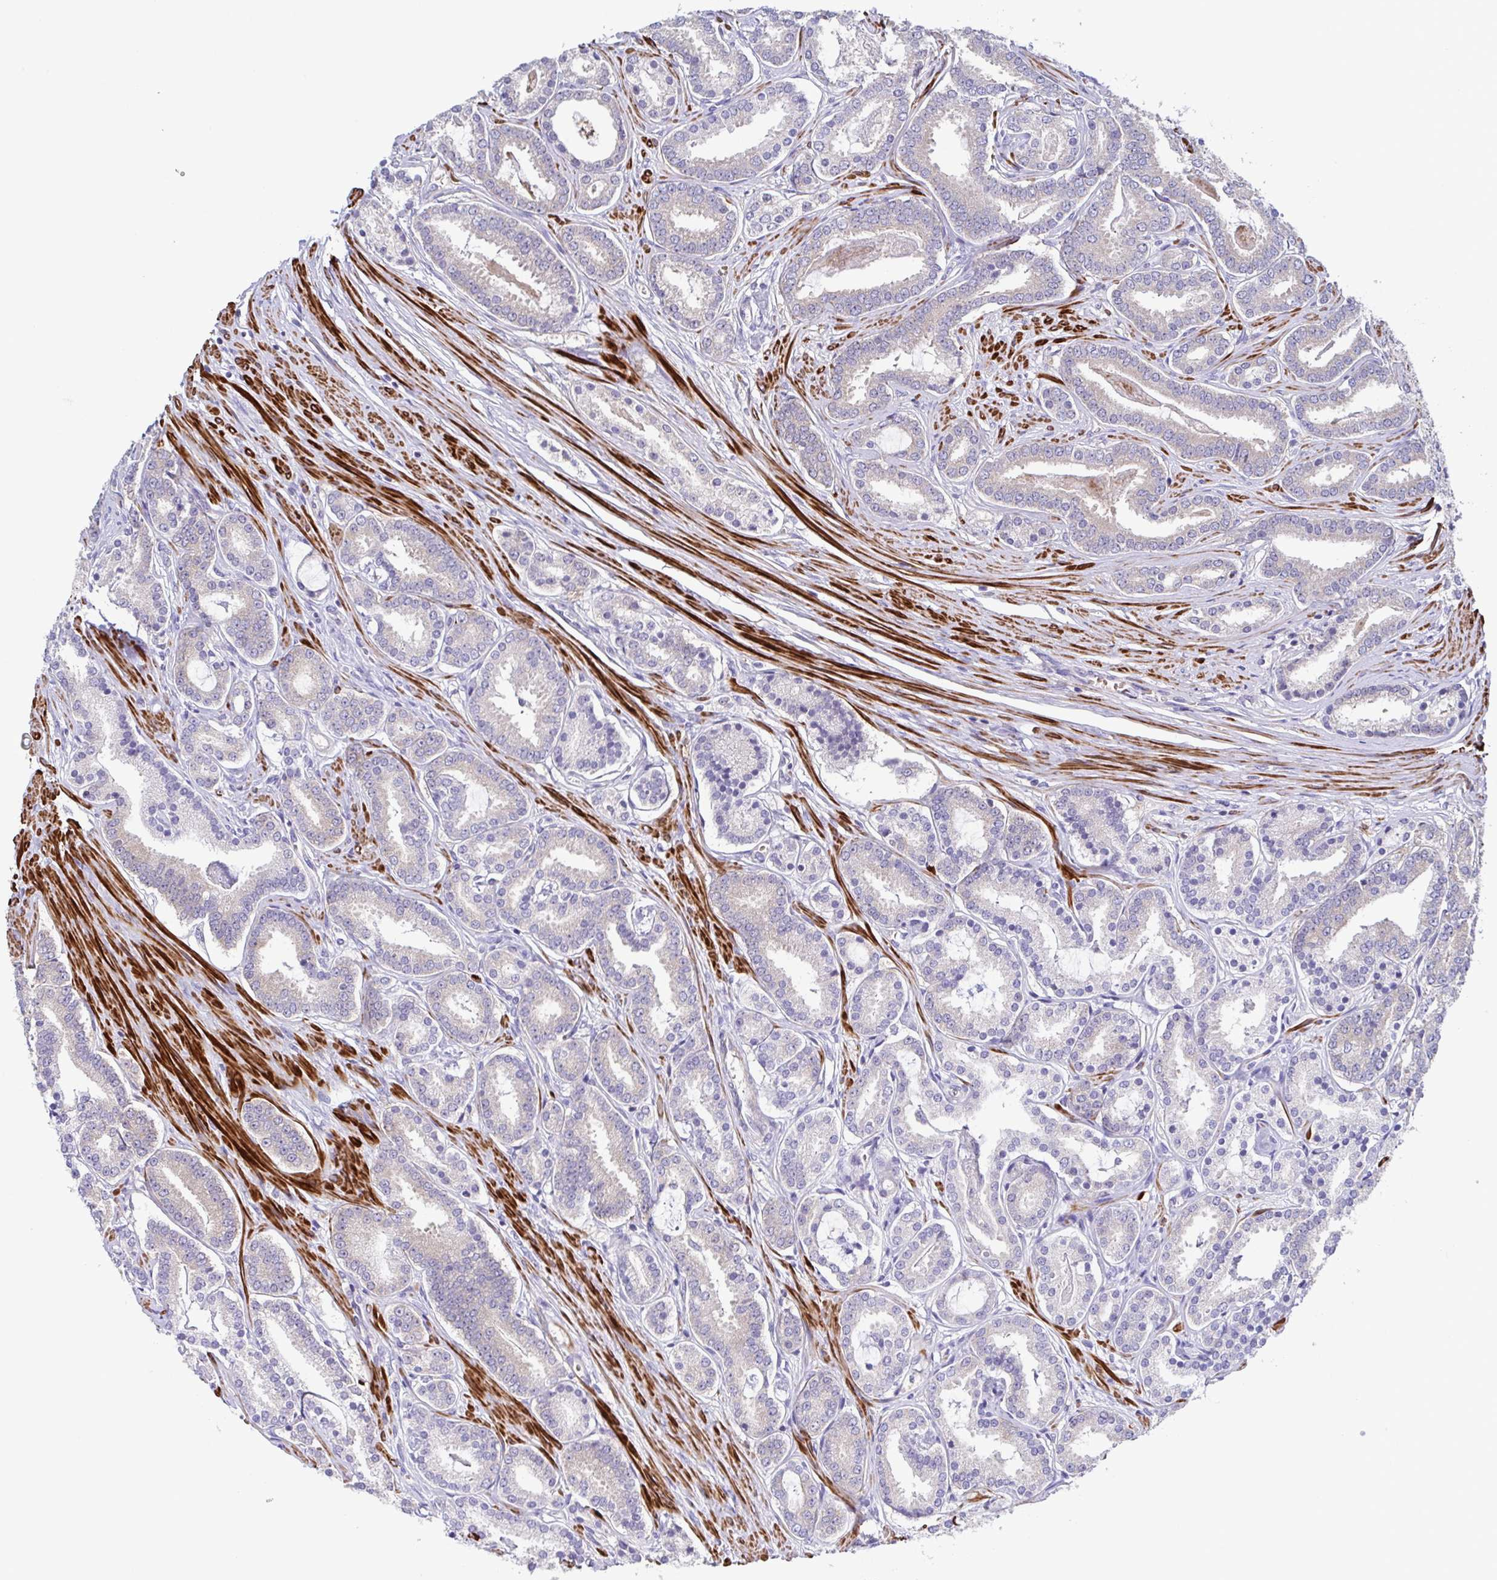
{"staining": {"intensity": "weak", "quantity": "<25%", "location": "cytoplasmic/membranous"}, "tissue": "prostate cancer", "cell_type": "Tumor cells", "image_type": "cancer", "snomed": [{"axis": "morphology", "description": "Adenocarcinoma, High grade"}, {"axis": "topography", "description": "Prostate"}], "caption": "Immunohistochemistry photomicrograph of neoplastic tissue: human high-grade adenocarcinoma (prostate) stained with DAB (3,3'-diaminobenzidine) displays no significant protein positivity in tumor cells. Brightfield microscopy of immunohistochemistry (IHC) stained with DAB (3,3'-diaminobenzidine) (brown) and hematoxylin (blue), captured at high magnification.", "gene": "CFAP97D1", "patient": {"sex": "male", "age": 63}}